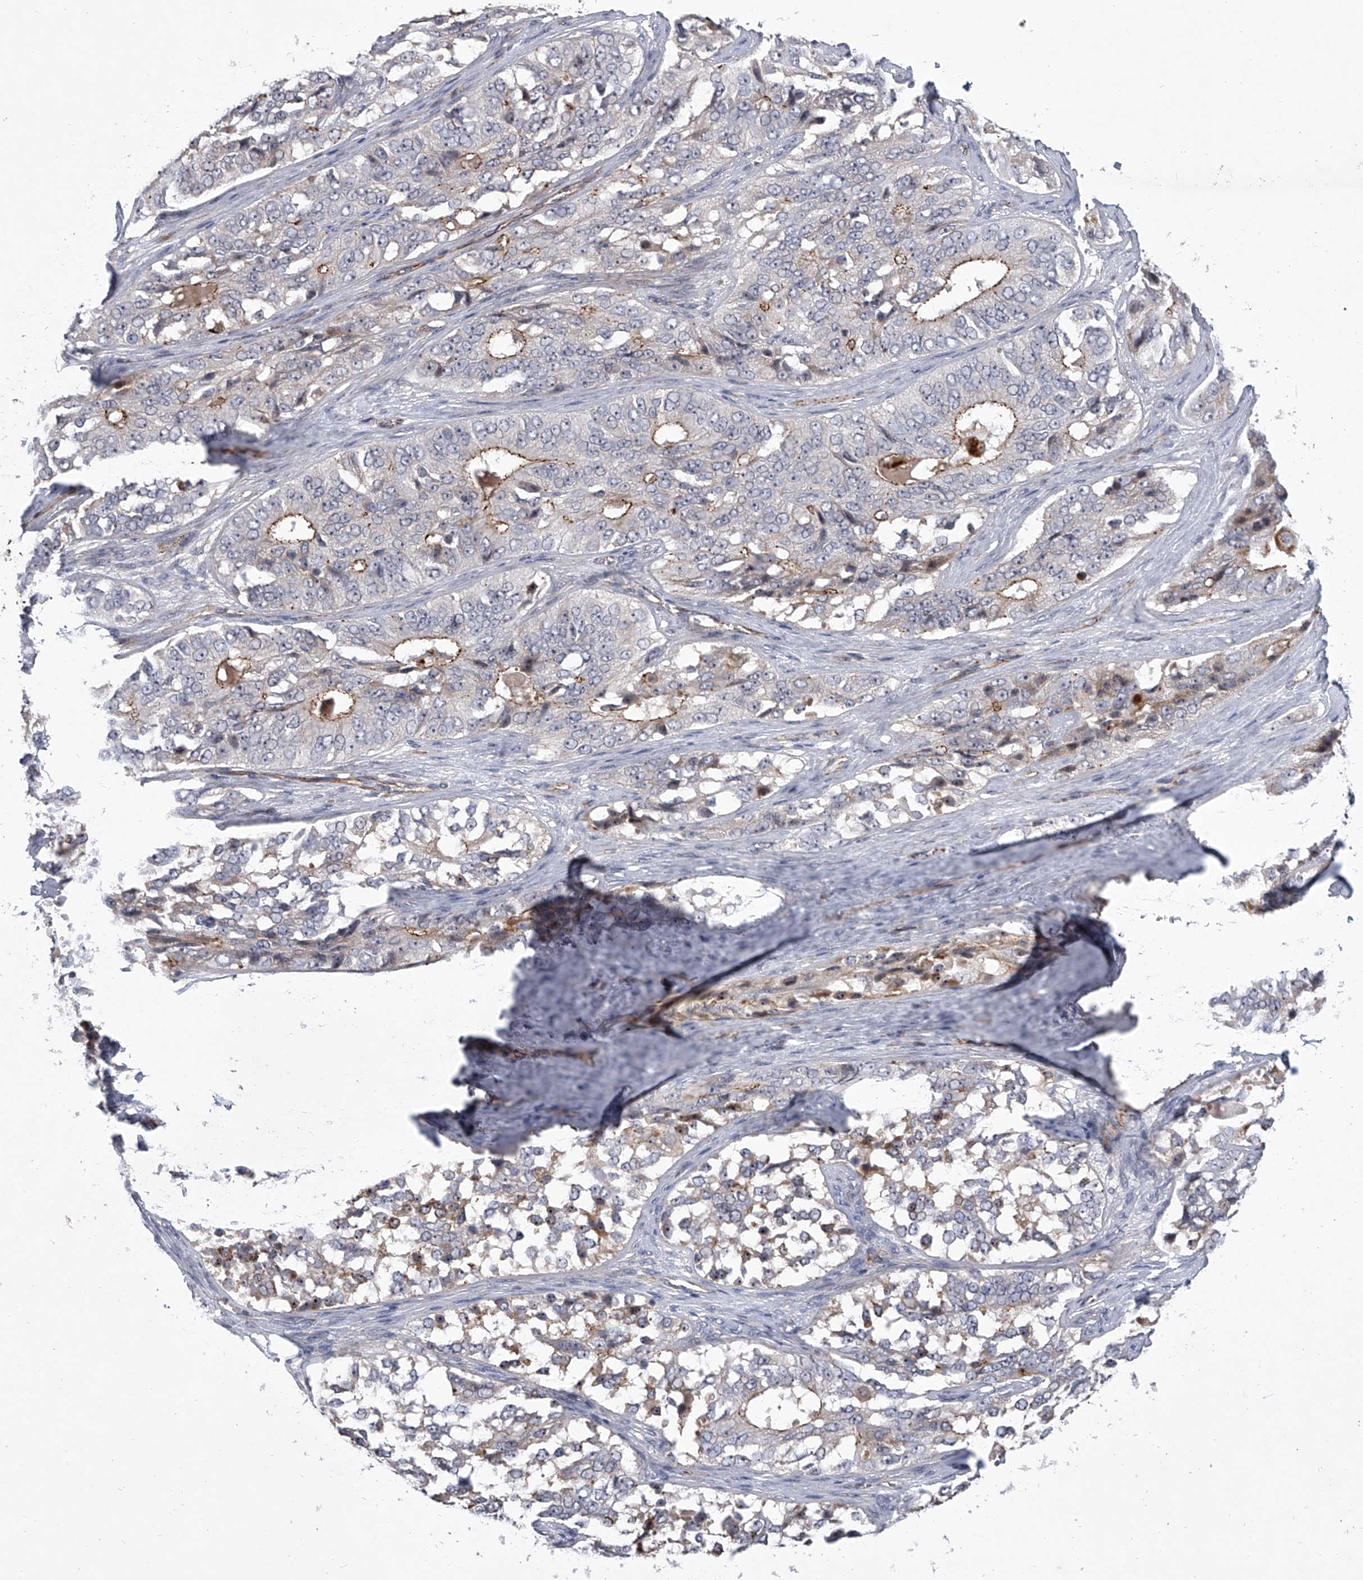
{"staining": {"intensity": "moderate", "quantity": "<25%", "location": "cytoplasmic/membranous"}, "tissue": "ovarian cancer", "cell_type": "Tumor cells", "image_type": "cancer", "snomed": [{"axis": "morphology", "description": "Carcinoma, endometroid"}, {"axis": "topography", "description": "Ovary"}], "caption": "Tumor cells show moderate cytoplasmic/membranous expression in approximately <25% of cells in endometroid carcinoma (ovarian).", "gene": "MINDY4", "patient": {"sex": "female", "age": 51}}